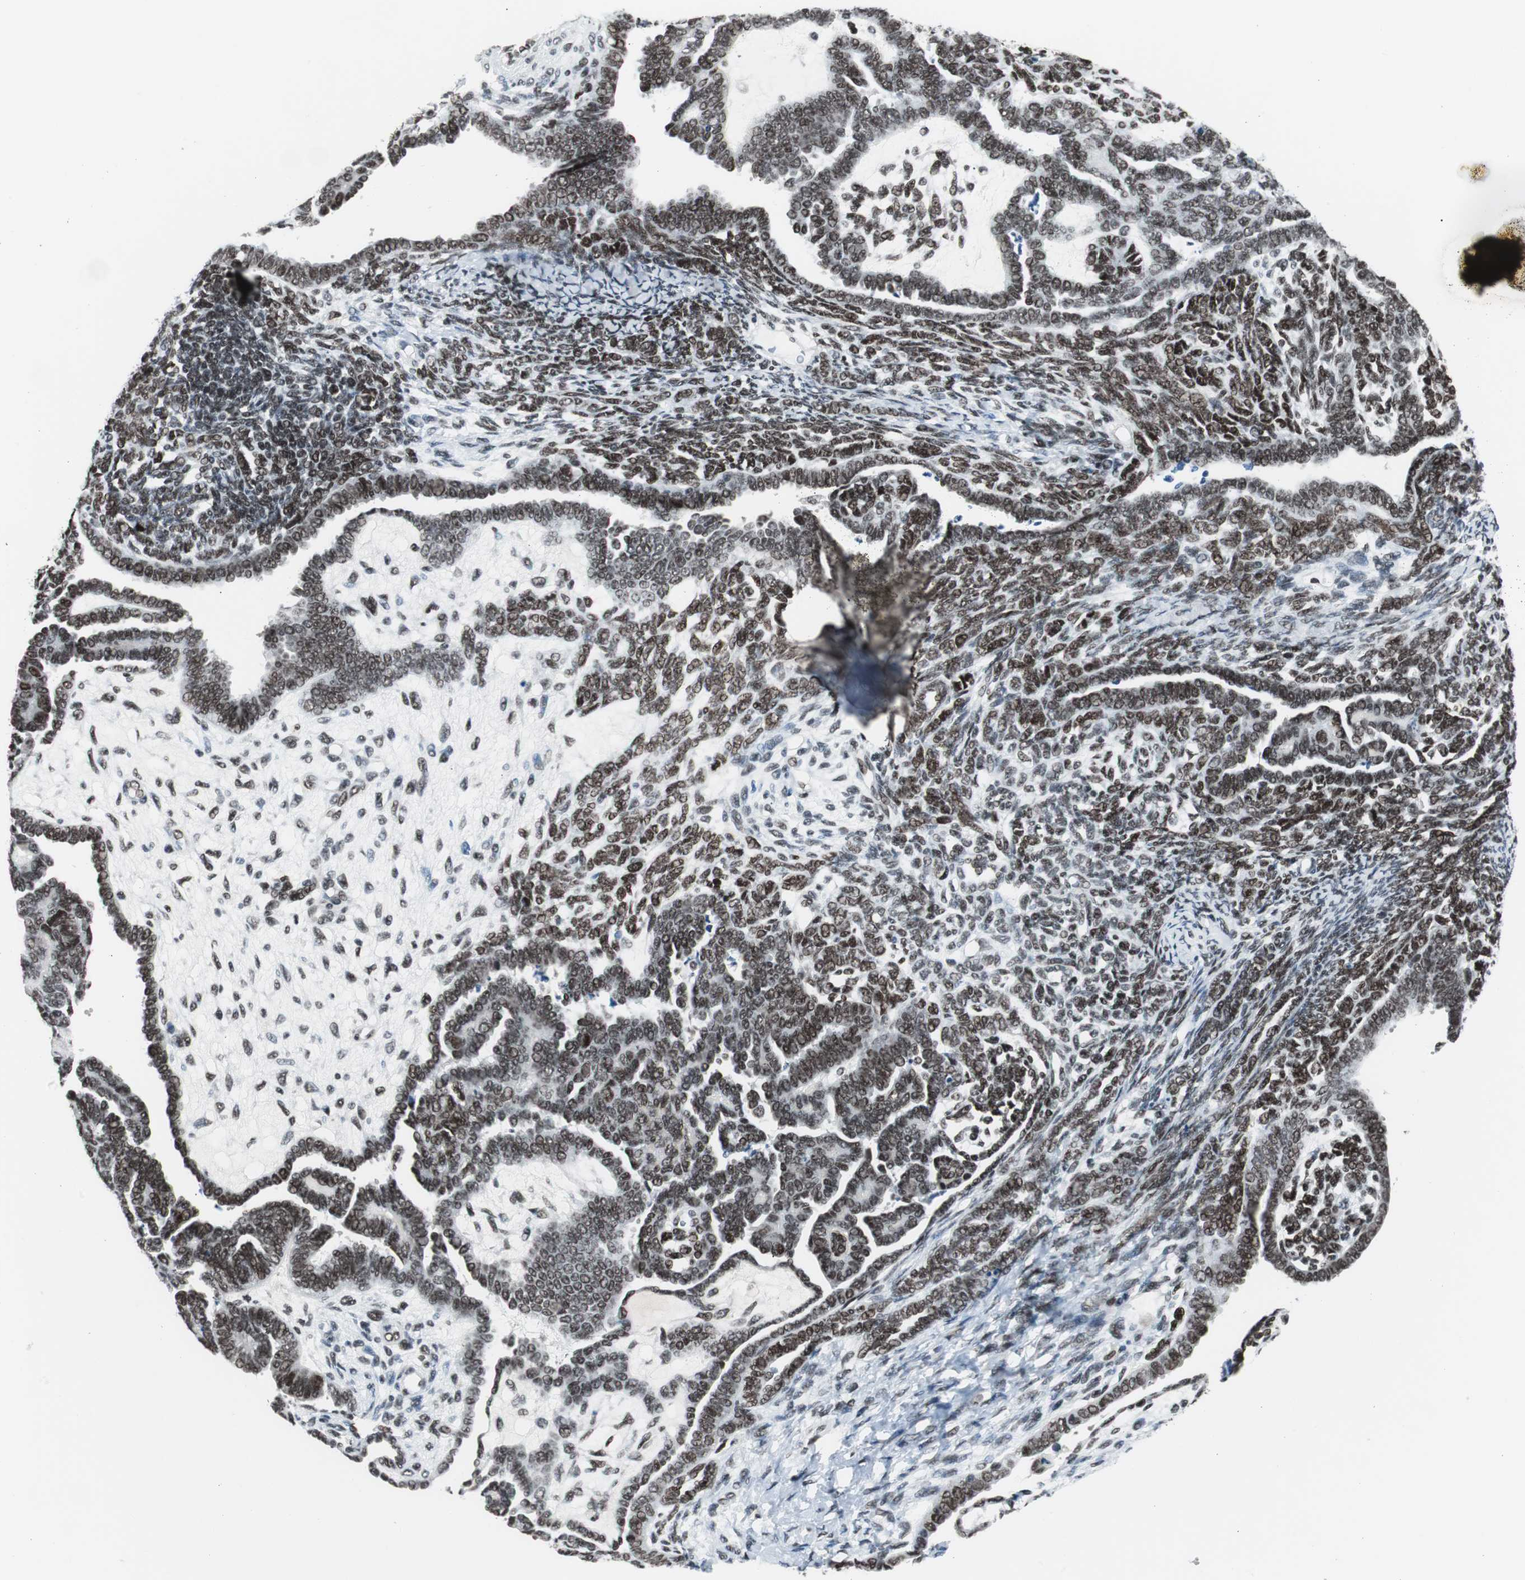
{"staining": {"intensity": "strong", "quantity": ">75%", "location": "nuclear"}, "tissue": "endometrial cancer", "cell_type": "Tumor cells", "image_type": "cancer", "snomed": [{"axis": "morphology", "description": "Neoplasm, malignant, NOS"}, {"axis": "topography", "description": "Endometrium"}], "caption": "IHC histopathology image of human endometrial cancer stained for a protein (brown), which reveals high levels of strong nuclear staining in about >75% of tumor cells.", "gene": "XRCC1", "patient": {"sex": "female", "age": 74}}